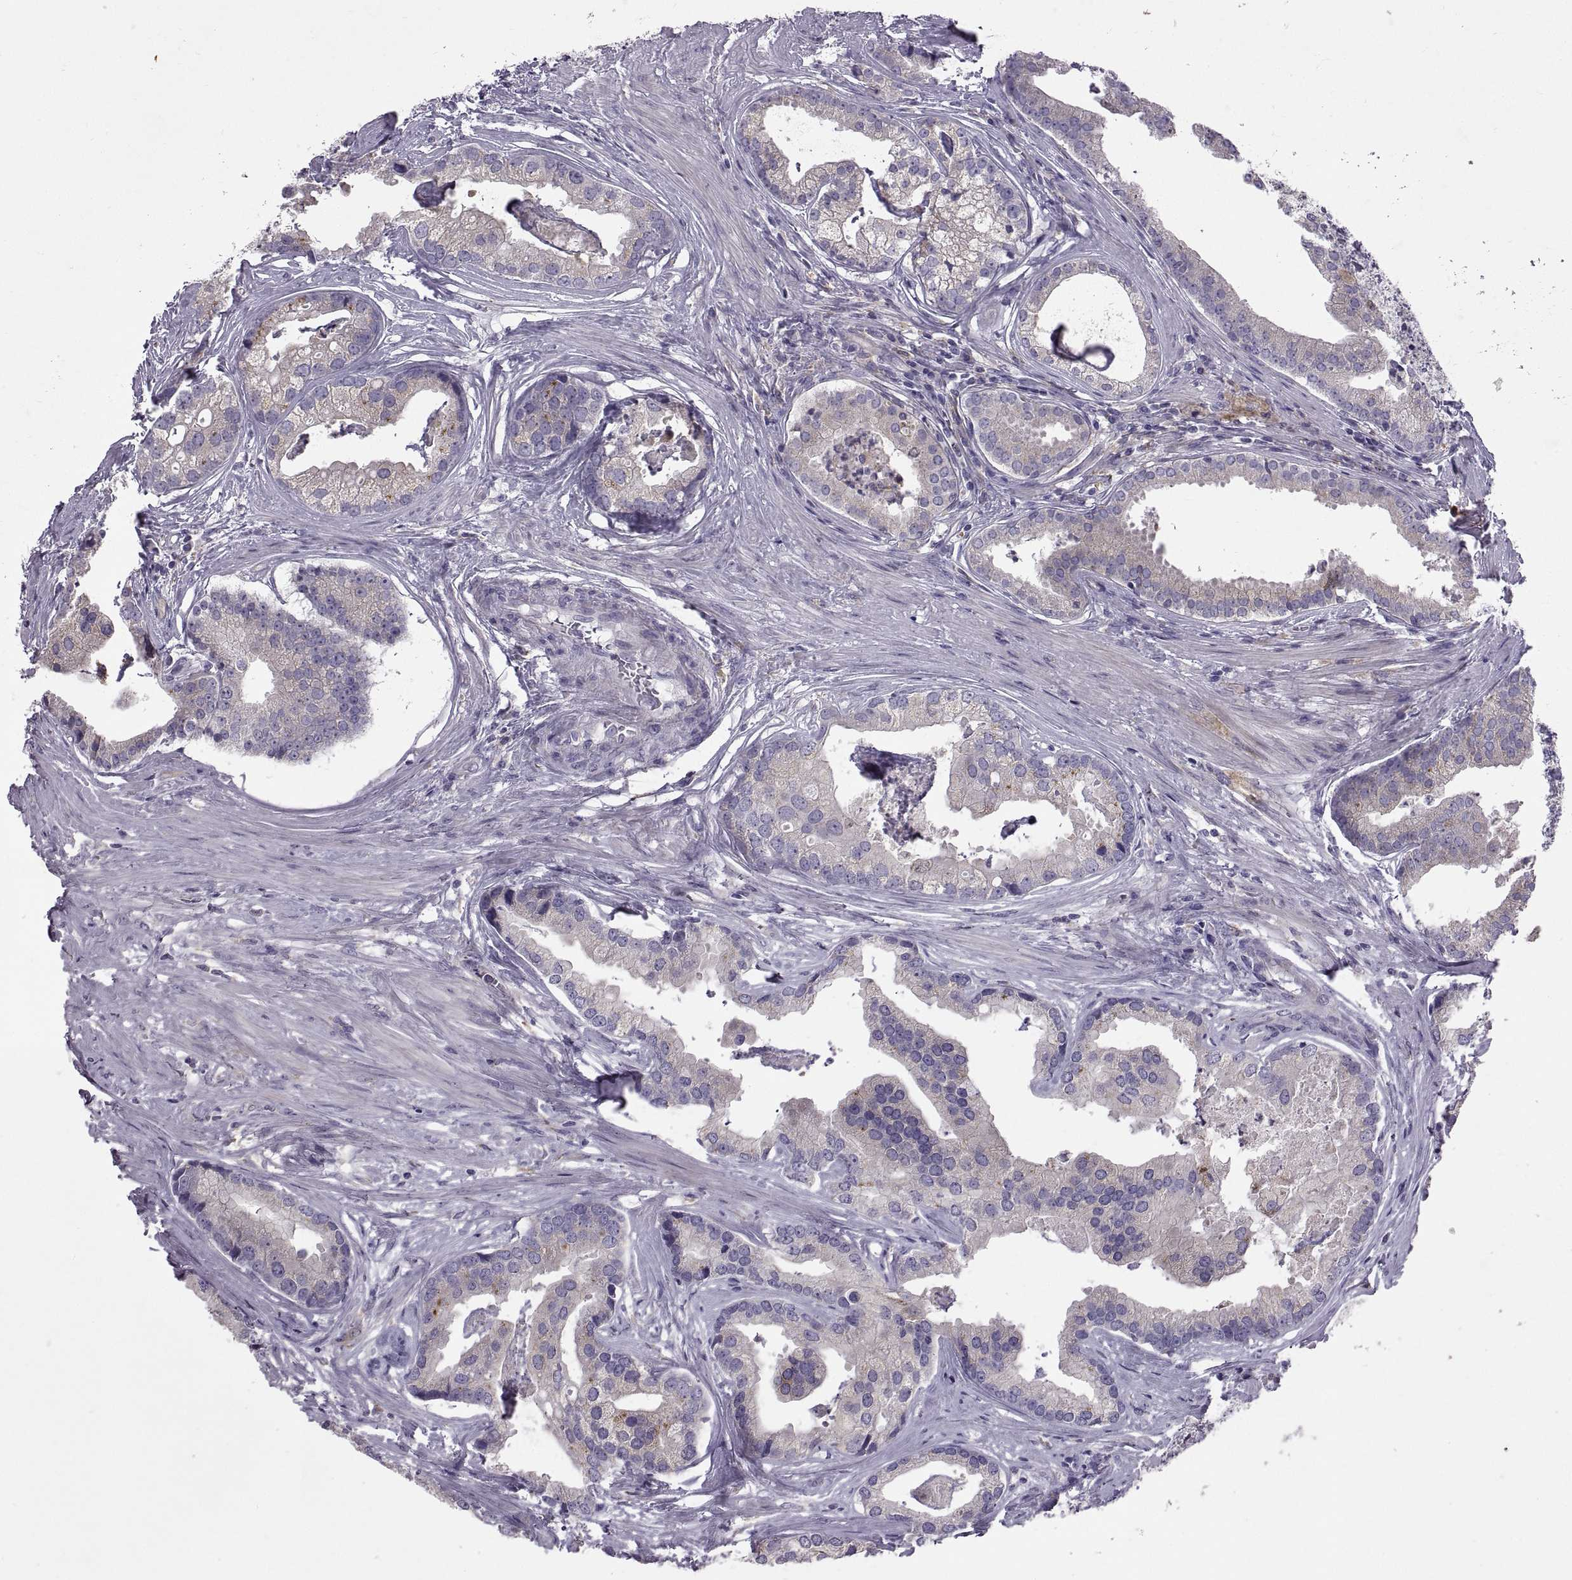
{"staining": {"intensity": "negative", "quantity": "none", "location": "none"}, "tissue": "prostate cancer", "cell_type": "Tumor cells", "image_type": "cancer", "snomed": [{"axis": "morphology", "description": "Adenocarcinoma, NOS"}, {"axis": "topography", "description": "Prostate and seminal vesicle, NOS"}, {"axis": "topography", "description": "Prostate"}], "caption": "Image shows no protein positivity in tumor cells of prostate cancer (adenocarcinoma) tissue.", "gene": "ARSL", "patient": {"sex": "male", "age": 44}}